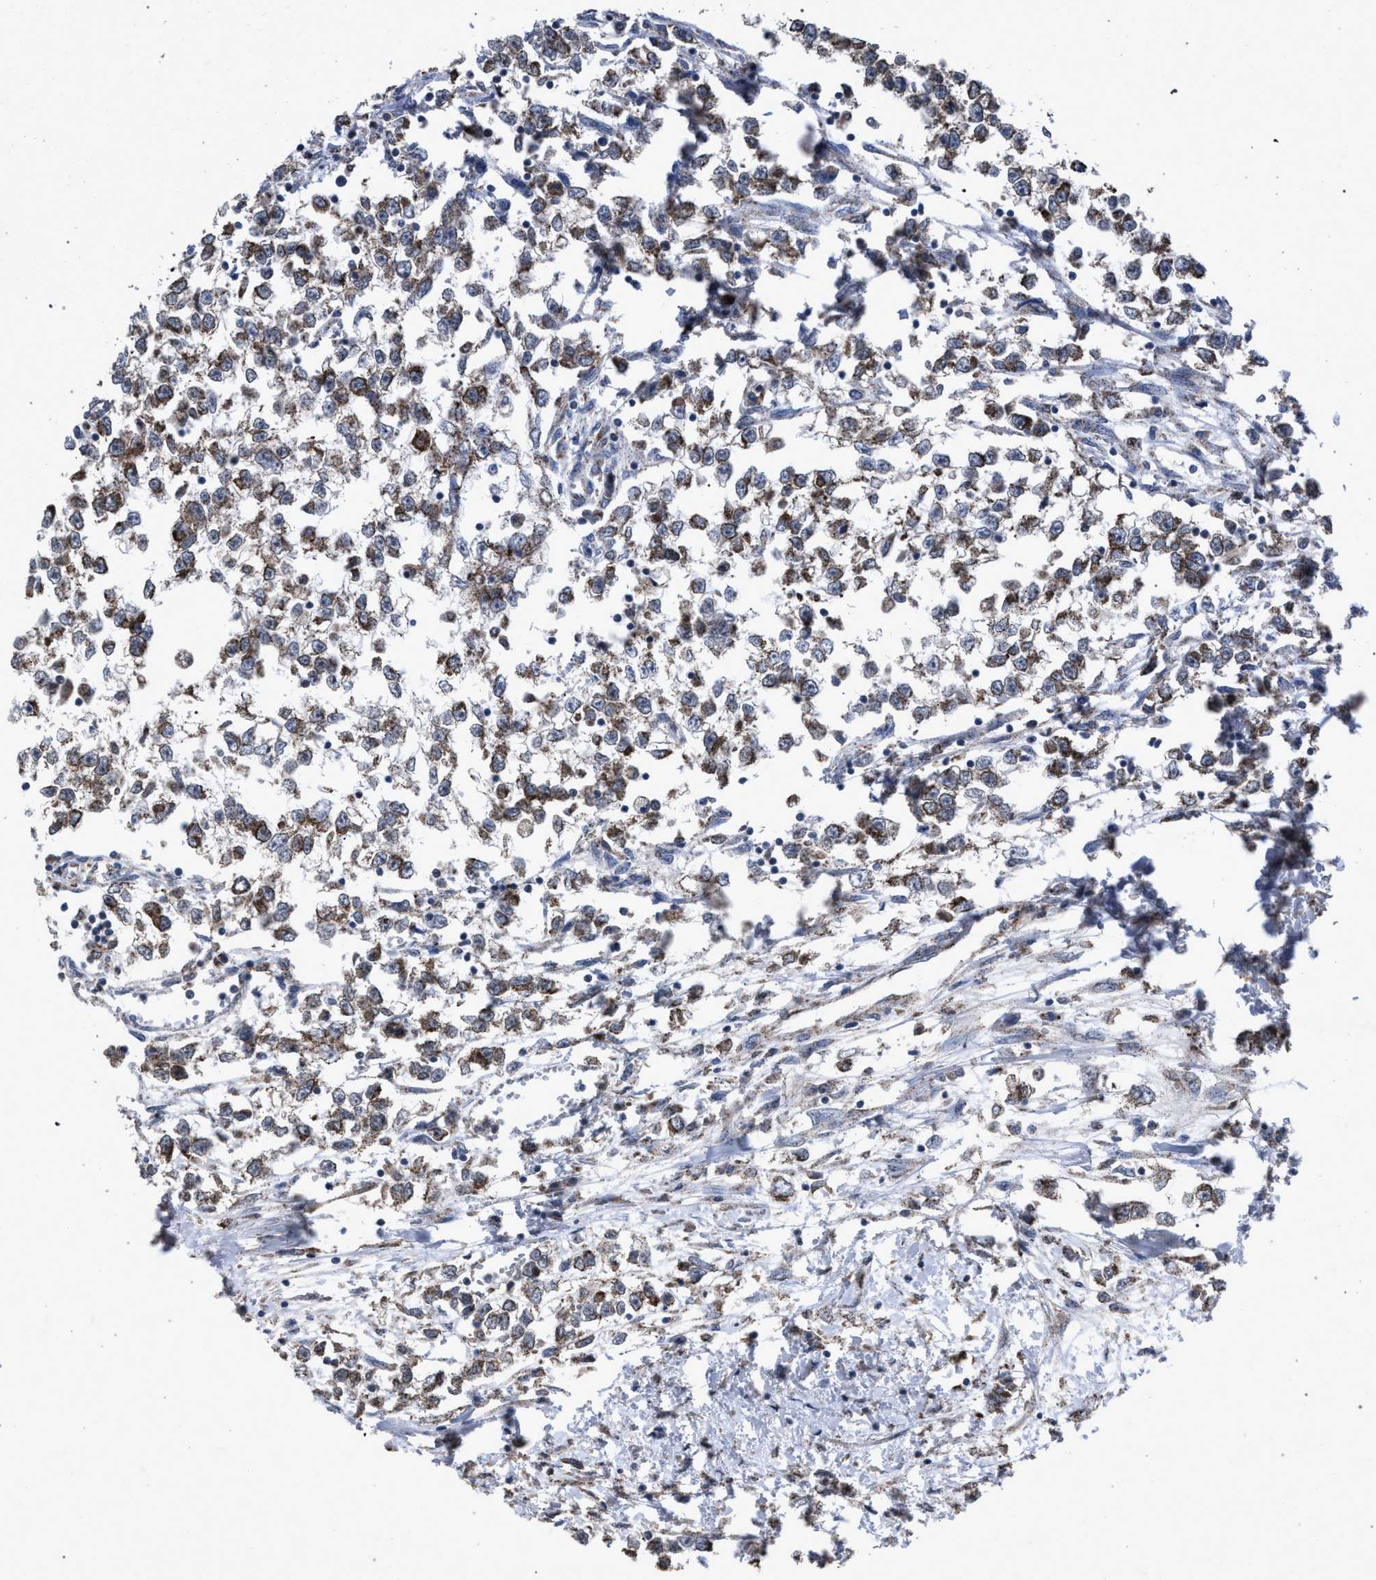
{"staining": {"intensity": "moderate", "quantity": ">75%", "location": "cytoplasmic/membranous"}, "tissue": "testis cancer", "cell_type": "Tumor cells", "image_type": "cancer", "snomed": [{"axis": "morphology", "description": "Seminoma, NOS"}, {"axis": "morphology", "description": "Carcinoma, Embryonal, NOS"}, {"axis": "topography", "description": "Testis"}], "caption": "Immunohistochemistry (IHC) of testis cancer displays medium levels of moderate cytoplasmic/membranous expression in about >75% of tumor cells.", "gene": "HSD17B4", "patient": {"sex": "male", "age": 51}}